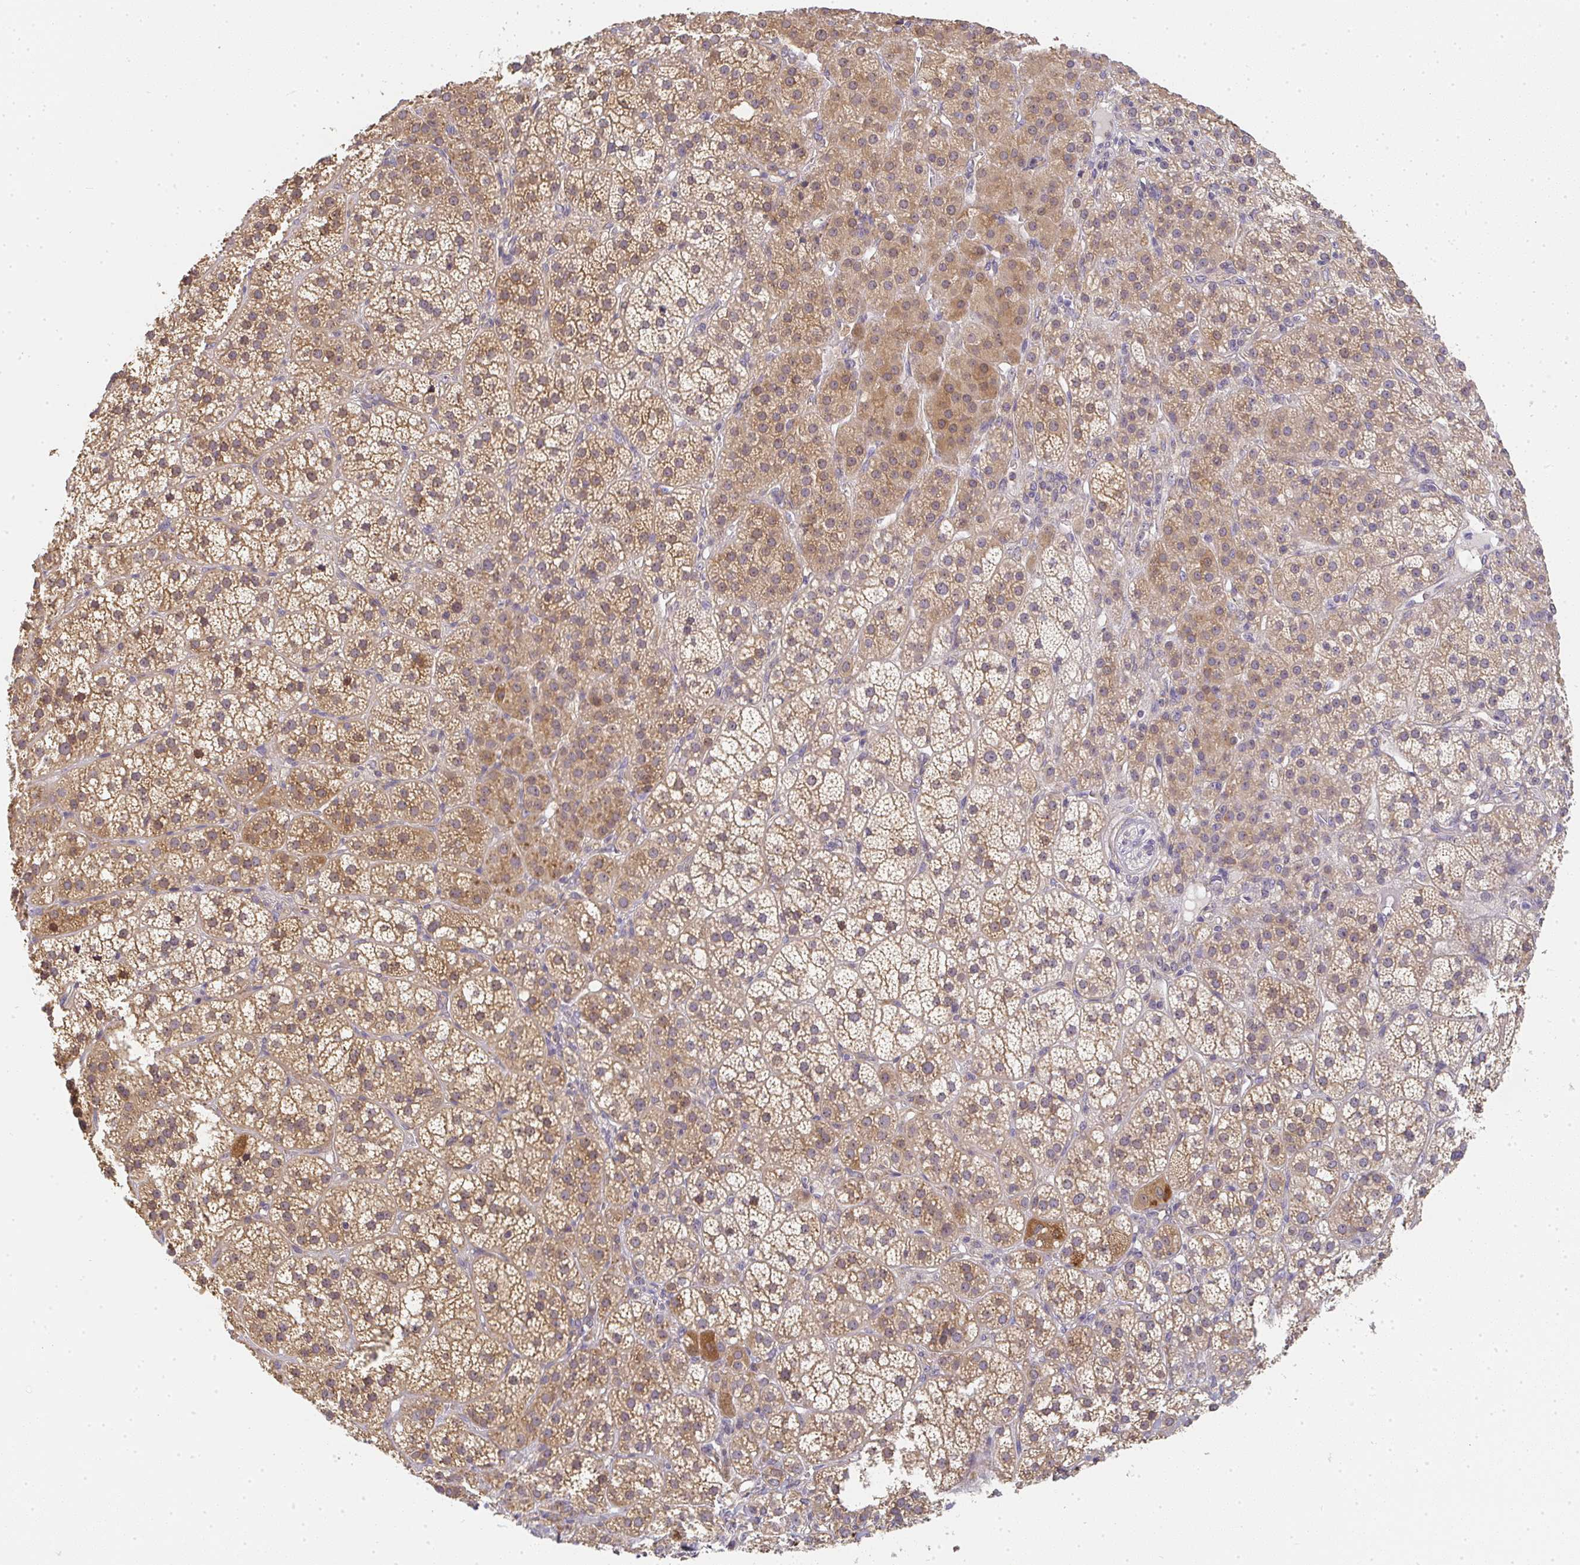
{"staining": {"intensity": "moderate", "quantity": ">75%", "location": "cytoplasmic/membranous"}, "tissue": "adrenal gland", "cell_type": "Glandular cells", "image_type": "normal", "snomed": [{"axis": "morphology", "description": "Normal tissue, NOS"}, {"axis": "topography", "description": "Adrenal gland"}], "caption": "Glandular cells reveal medium levels of moderate cytoplasmic/membranous staining in about >75% of cells in benign adrenal gland.", "gene": "SLC35B3", "patient": {"sex": "female", "age": 60}}